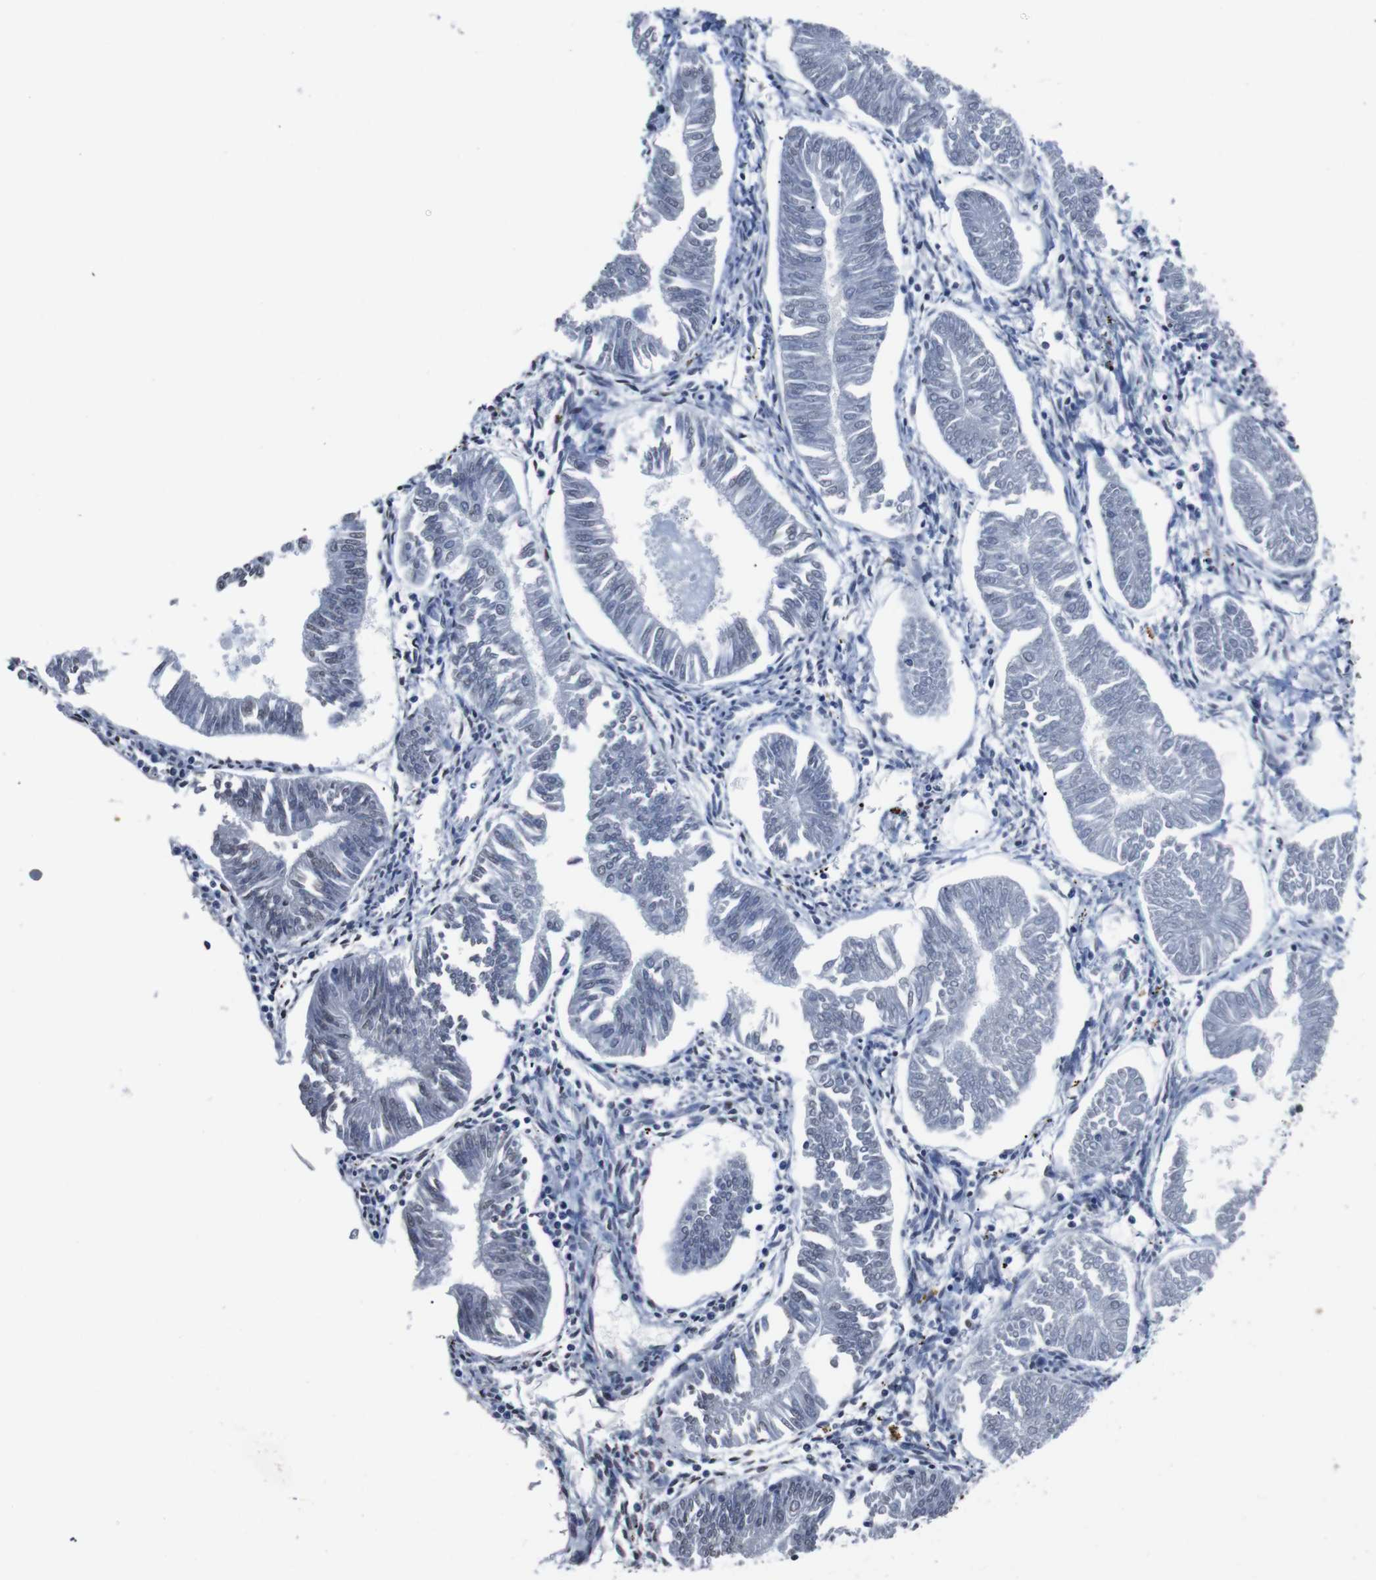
{"staining": {"intensity": "negative", "quantity": "none", "location": "none"}, "tissue": "endometrial cancer", "cell_type": "Tumor cells", "image_type": "cancer", "snomed": [{"axis": "morphology", "description": "Adenocarcinoma, NOS"}, {"axis": "topography", "description": "Endometrium"}], "caption": "Tumor cells are negative for protein expression in human endometrial cancer.", "gene": "PIP4P2", "patient": {"sex": "female", "age": 53}}